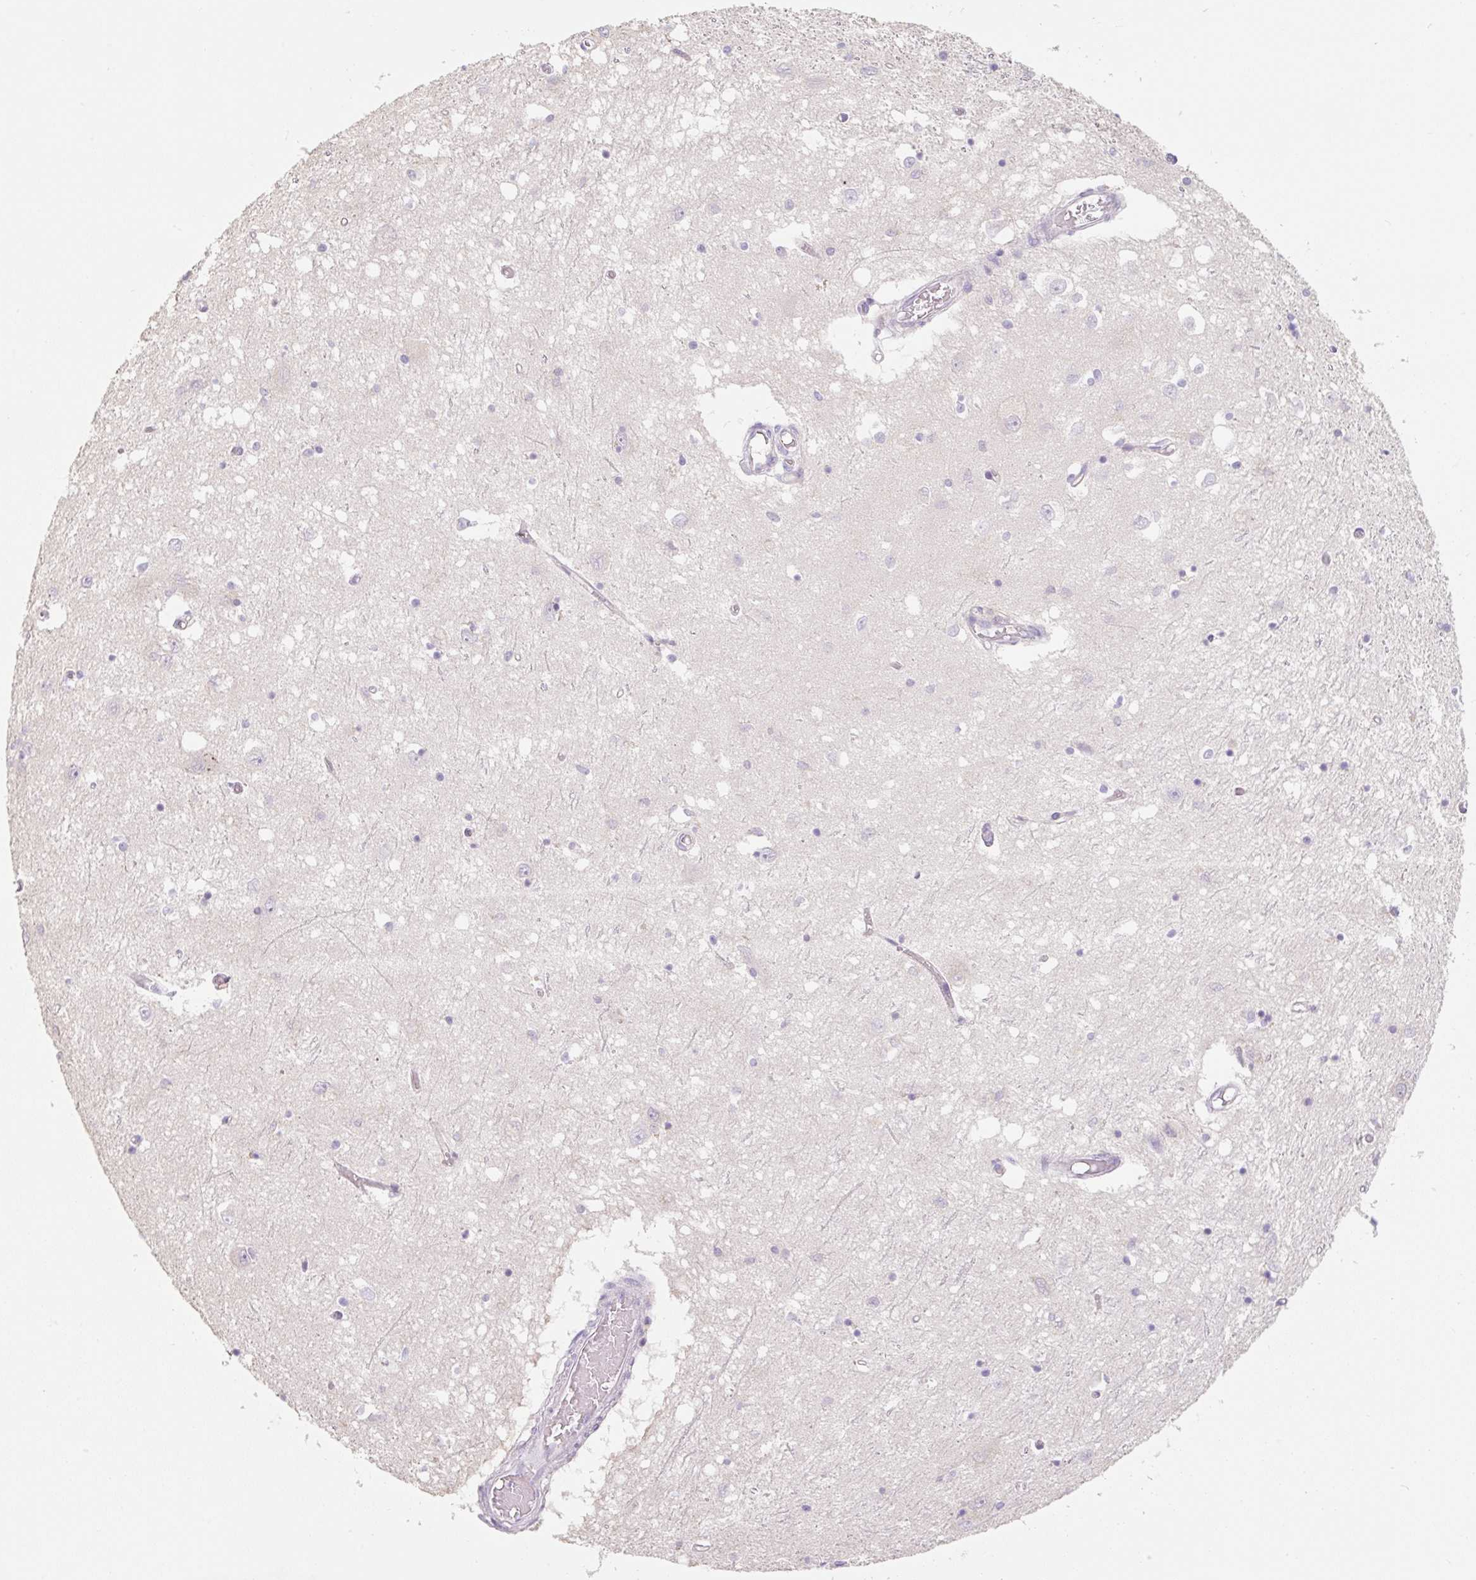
{"staining": {"intensity": "negative", "quantity": "none", "location": "none"}, "tissue": "caudate", "cell_type": "Glial cells", "image_type": "normal", "snomed": [{"axis": "morphology", "description": "Normal tissue, NOS"}, {"axis": "topography", "description": "Lateral ventricle wall"}], "caption": "Glial cells are negative for protein expression in benign human caudate. The staining is performed using DAB brown chromogen with nuclei counter-stained in using hematoxylin.", "gene": "MIA2", "patient": {"sex": "male", "age": 70}}